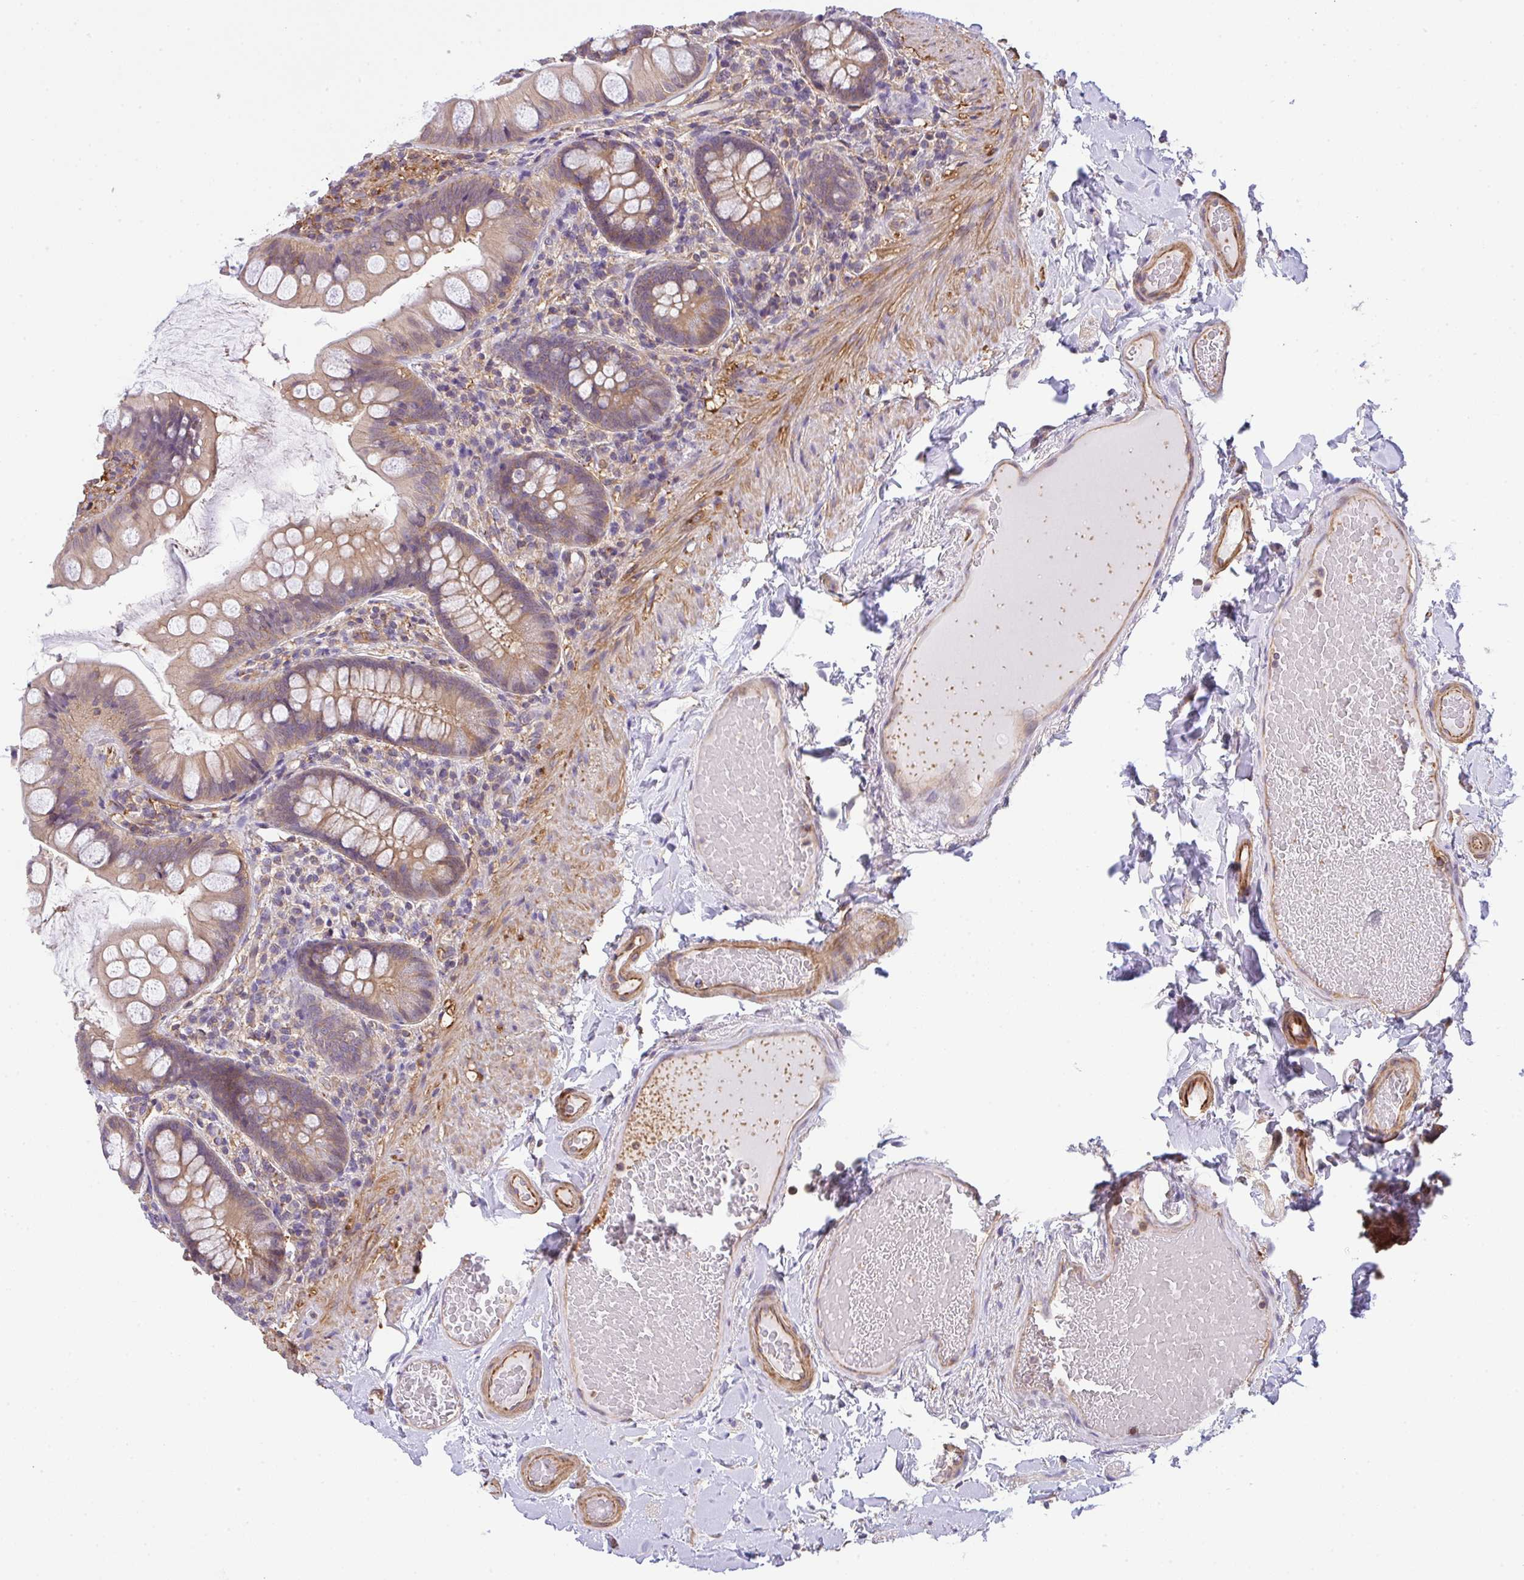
{"staining": {"intensity": "moderate", "quantity": ">75%", "location": "cytoplasmic/membranous"}, "tissue": "small intestine", "cell_type": "Glandular cells", "image_type": "normal", "snomed": [{"axis": "morphology", "description": "Normal tissue, NOS"}, {"axis": "topography", "description": "Small intestine"}], "caption": "Moderate cytoplasmic/membranous staining is appreciated in approximately >75% of glandular cells in normal small intestine. The protein of interest is shown in brown color, while the nuclei are stained blue.", "gene": "TMEM229A", "patient": {"sex": "male", "age": 70}}